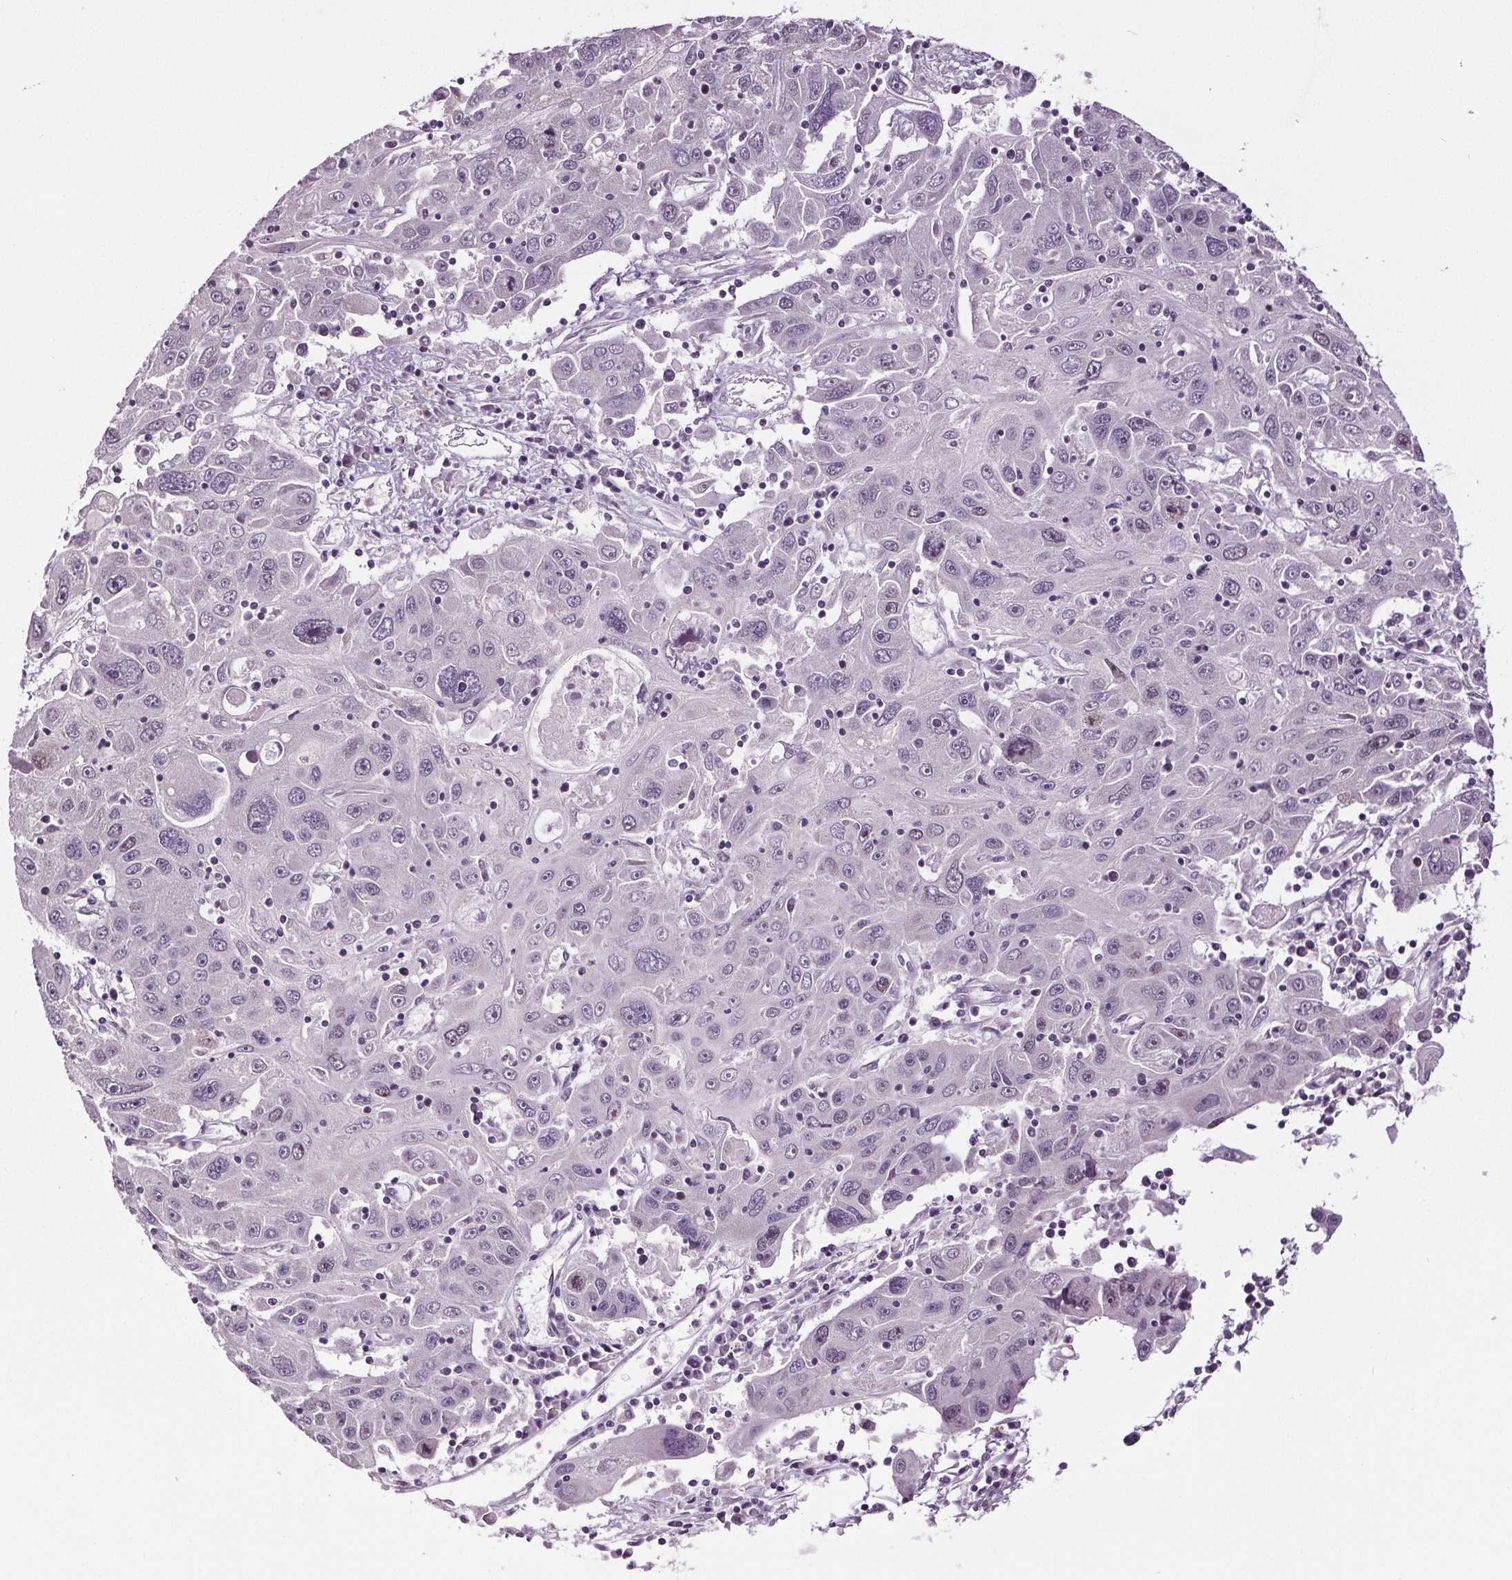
{"staining": {"intensity": "negative", "quantity": "none", "location": "none"}, "tissue": "stomach cancer", "cell_type": "Tumor cells", "image_type": "cancer", "snomed": [{"axis": "morphology", "description": "Adenocarcinoma, NOS"}, {"axis": "topography", "description": "Stomach"}], "caption": "Immunohistochemistry of stomach adenocarcinoma shows no staining in tumor cells. (Brightfield microscopy of DAB immunohistochemistry at high magnification).", "gene": "CENPF", "patient": {"sex": "male", "age": 56}}